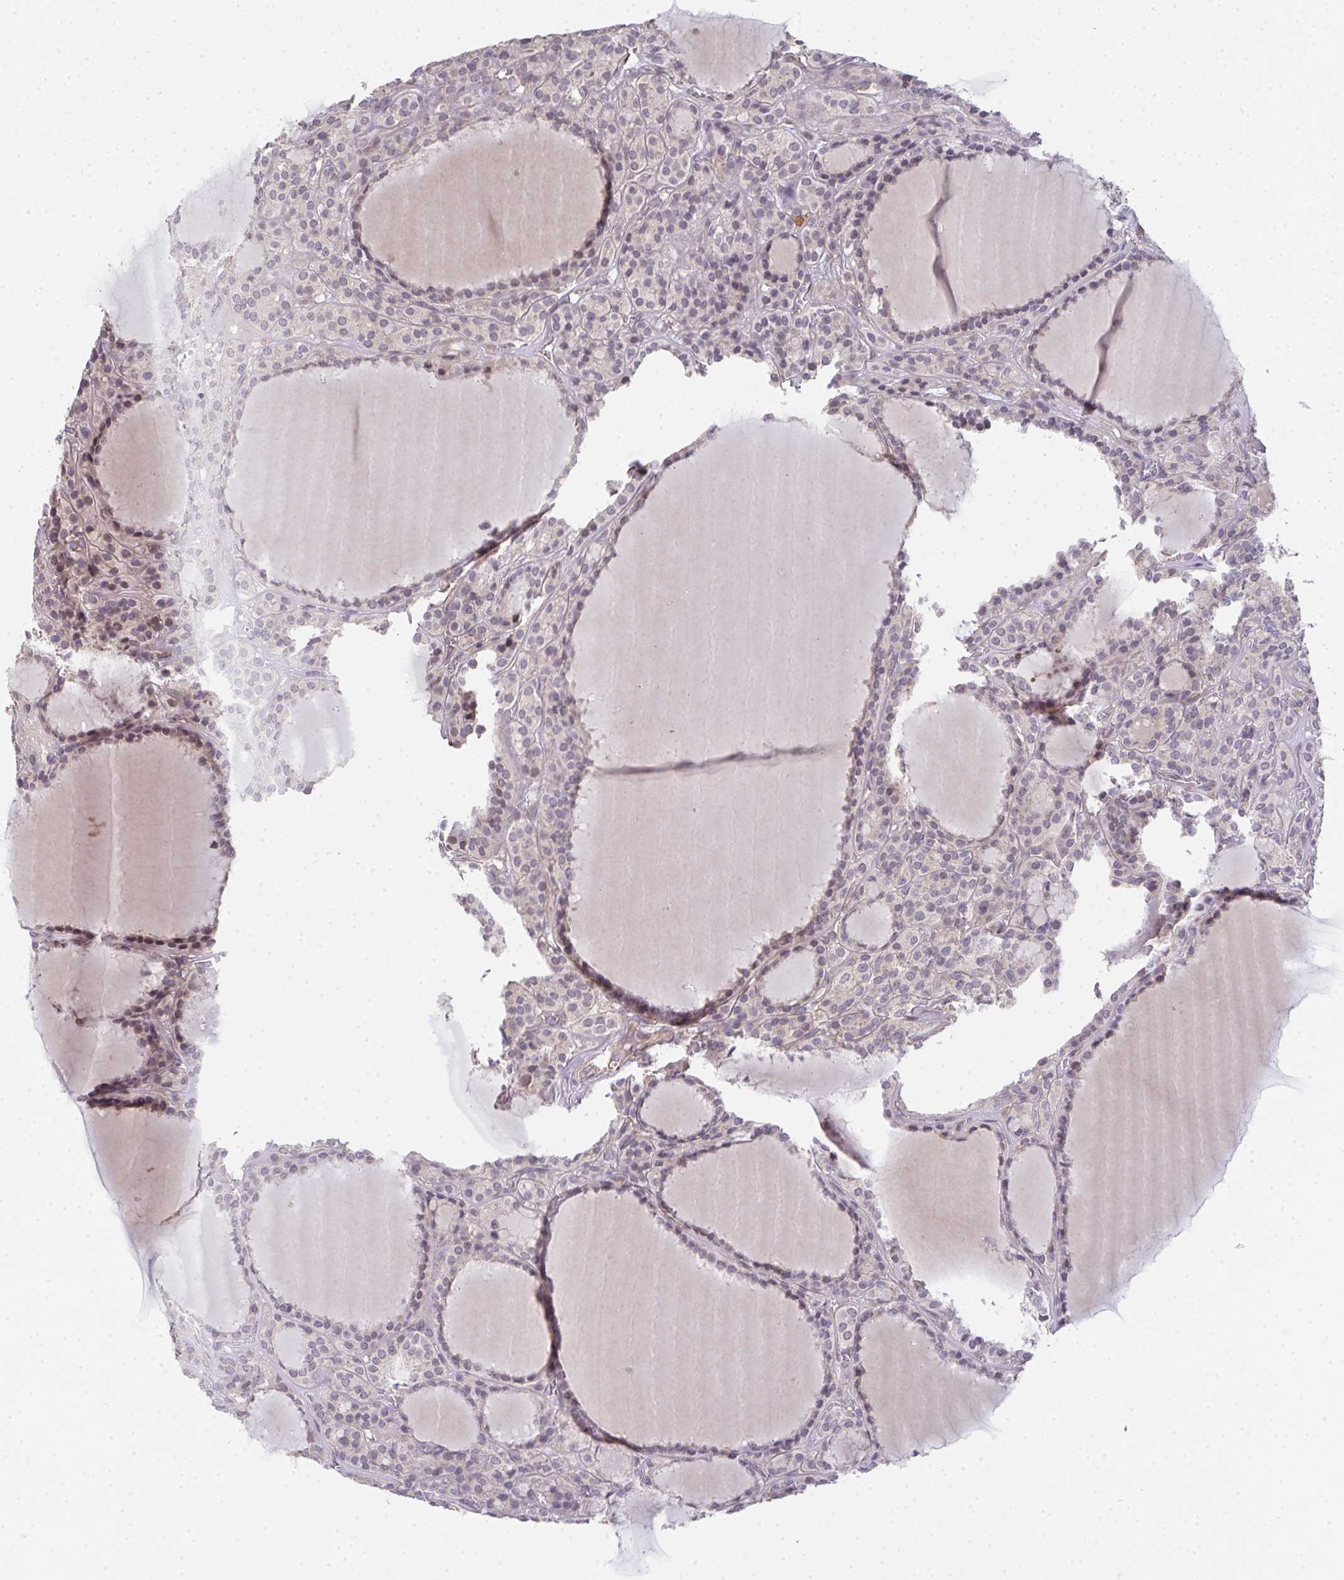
{"staining": {"intensity": "weak", "quantity": "25%-75%", "location": "nuclear"}, "tissue": "thyroid cancer", "cell_type": "Tumor cells", "image_type": "cancer", "snomed": [{"axis": "morphology", "description": "Follicular adenoma carcinoma, NOS"}, {"axis": "topography", "description": "Thyroid gland"}], "caption": "Human thyroid cancer (follicular adenoma carcinoma) stained with a brown dye exhibits weak nuclear positive staining in approximately 25%-75% of tumor cells.", "gene": "EEF1AKMT1", "patient": {"sex": "female", "age": 63}}